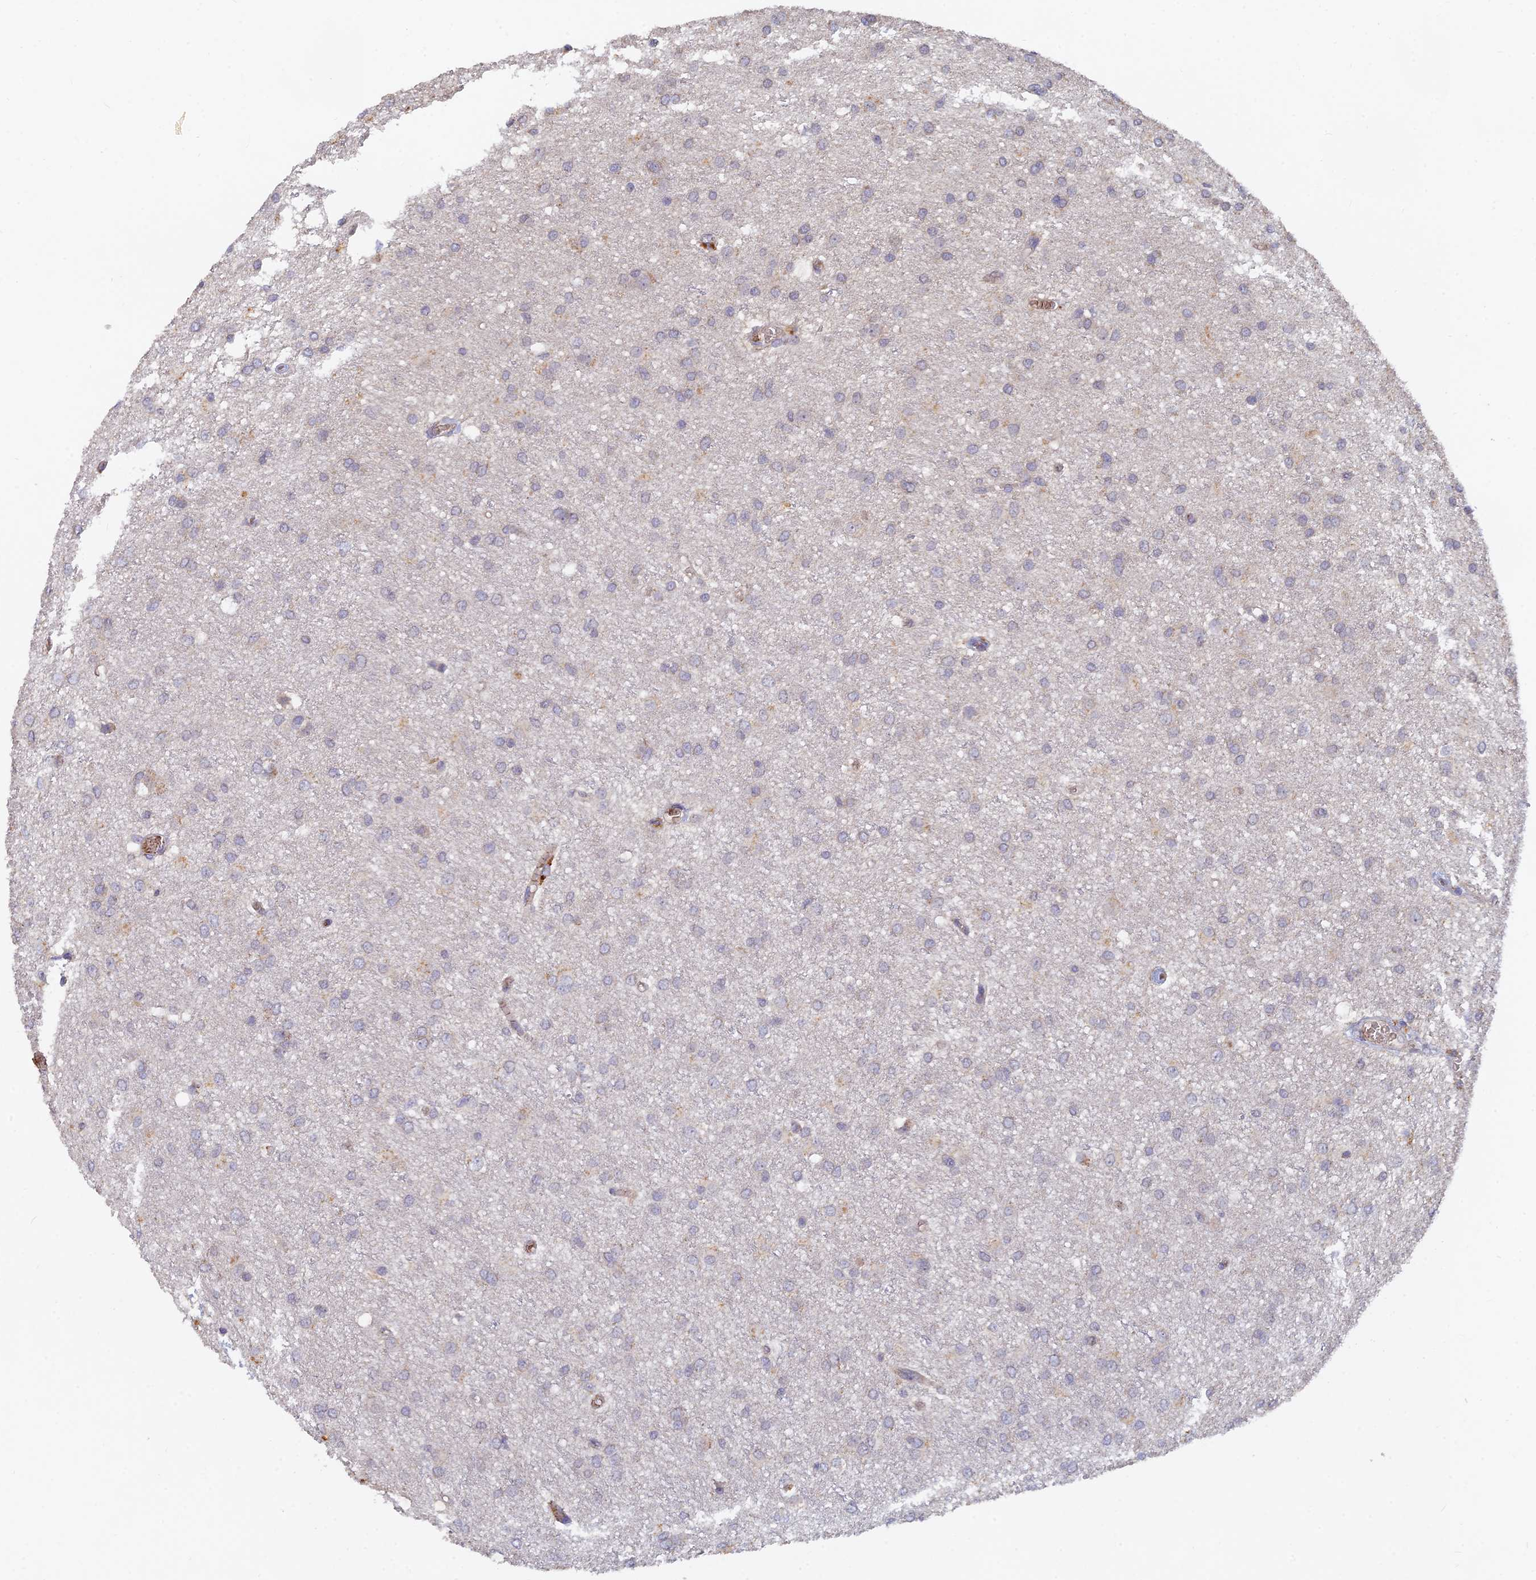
{"staining": {"intensity": "moderate", "quantity": "<25%", "location": "cytoplasmic/membranous"}, "tissue": "glioma", "cell_type": "Tumor cells", "image_type": "cancer", "snomed": [{"axis": "morphology", "description": "Glioma, malignant, High grade"}, {"axis": "topography", "description": "Brain"}], "caption": "Glioma tissue exhibits moderate cytoplasmic/membranous positivity in about <25% of tumor cells (DAB (3,3'-diaminobenzidine) = brown stain, brightfield microscopy at high magnification).", "gene": "ARRDC1", "patient": {"sex": "female", "age": 50}}